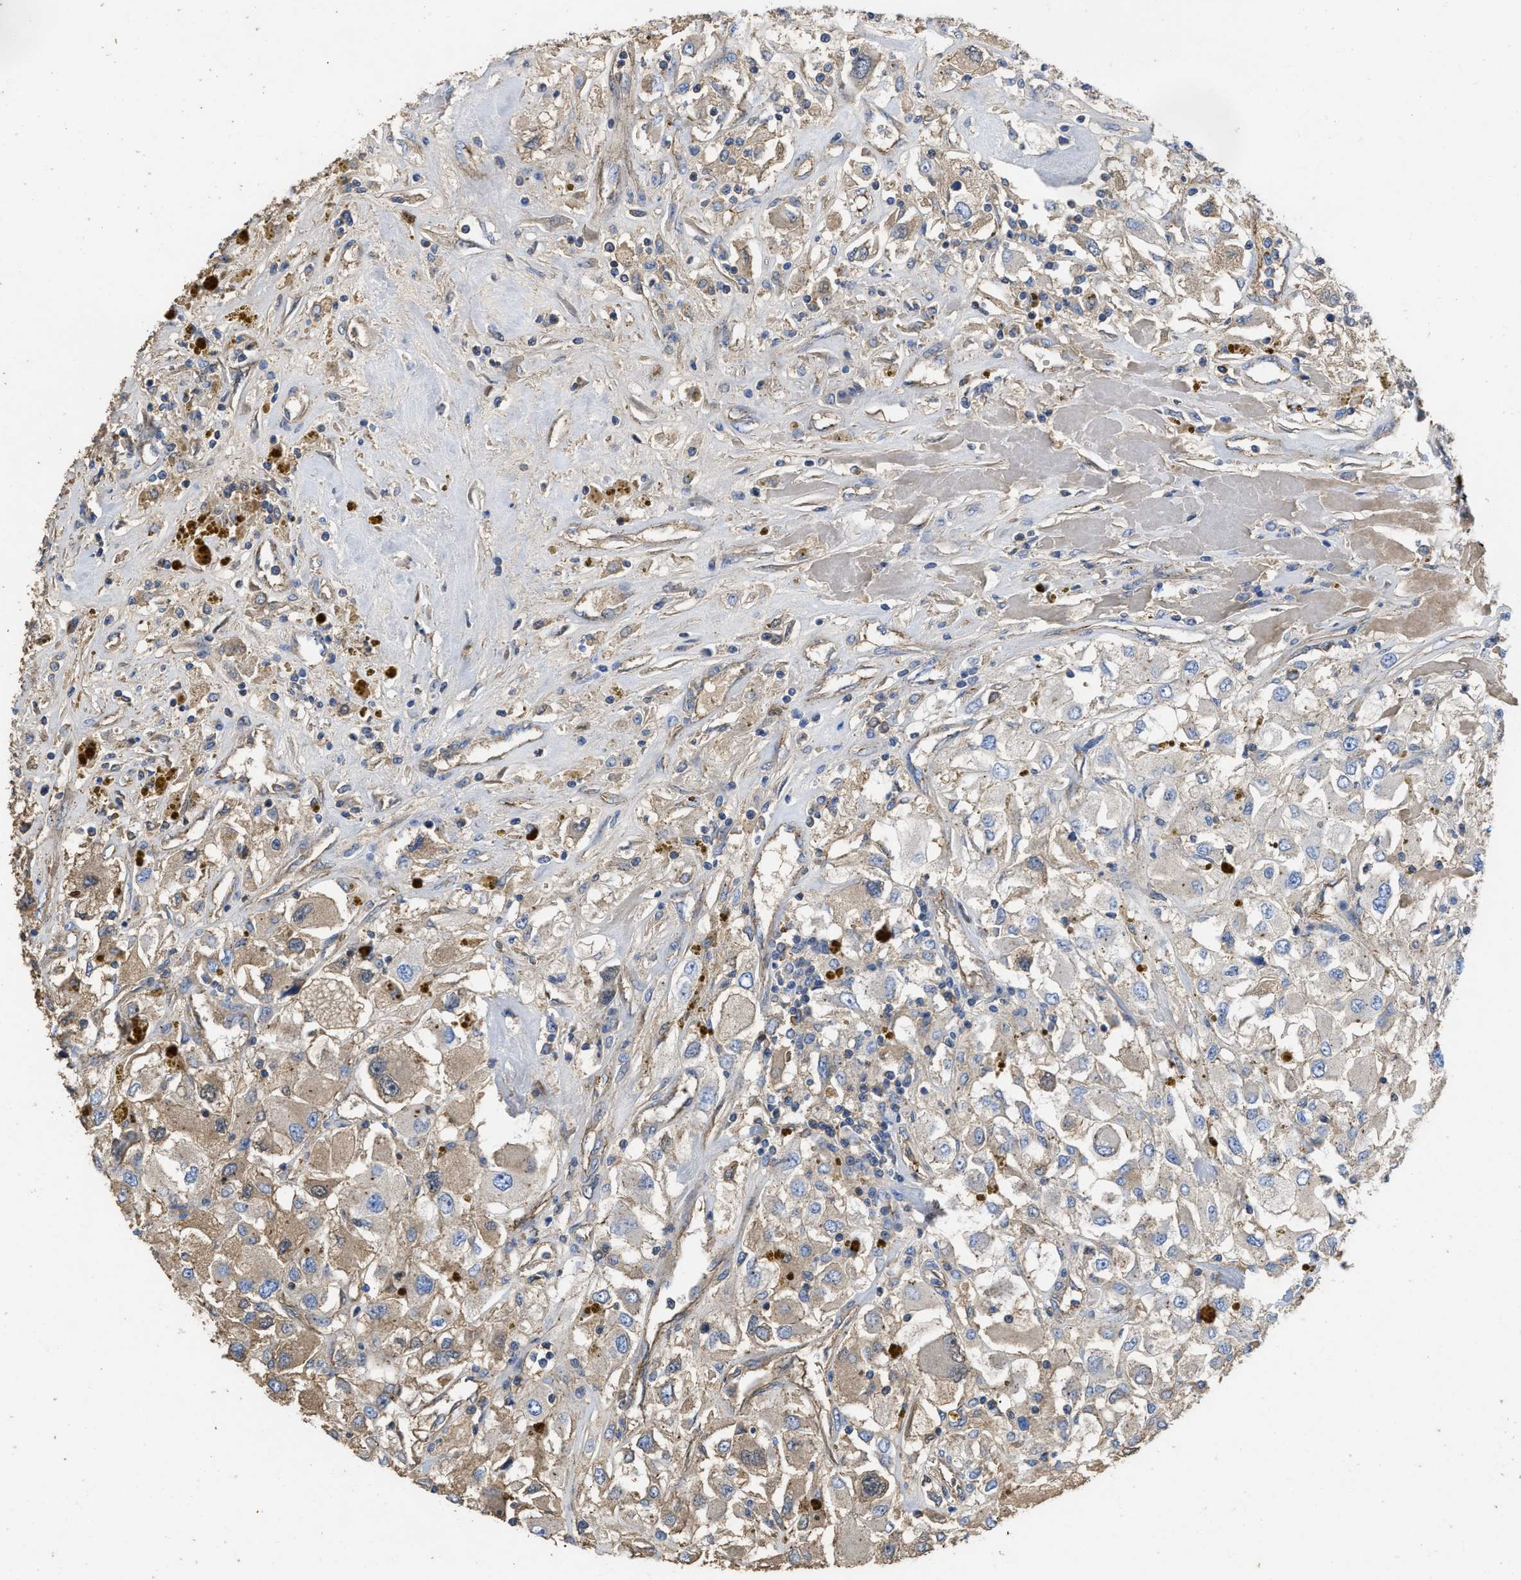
{"staining": {"intensity": "weak", "quantity": "25%-75%", "location": "cytoplasmic/membranous"}, "tissue": "renal cancer", "cell_type": "Tumor cells", "image_type": "cancer", "snomed": [{"axis": "morphology", "description": "Adenocarcinoma, NOS"}, {"axis": "topography", "description": "Kidney"}], "caption": "An immunohistochemistry photomicrograph of tumor tissue is shown. Protein staining in brown labels weak cytoplasmic/membranous positivity in renal cancer within tumor cells.", "gene": "USP4", "patient": {"sex": "female", "age": 52}}